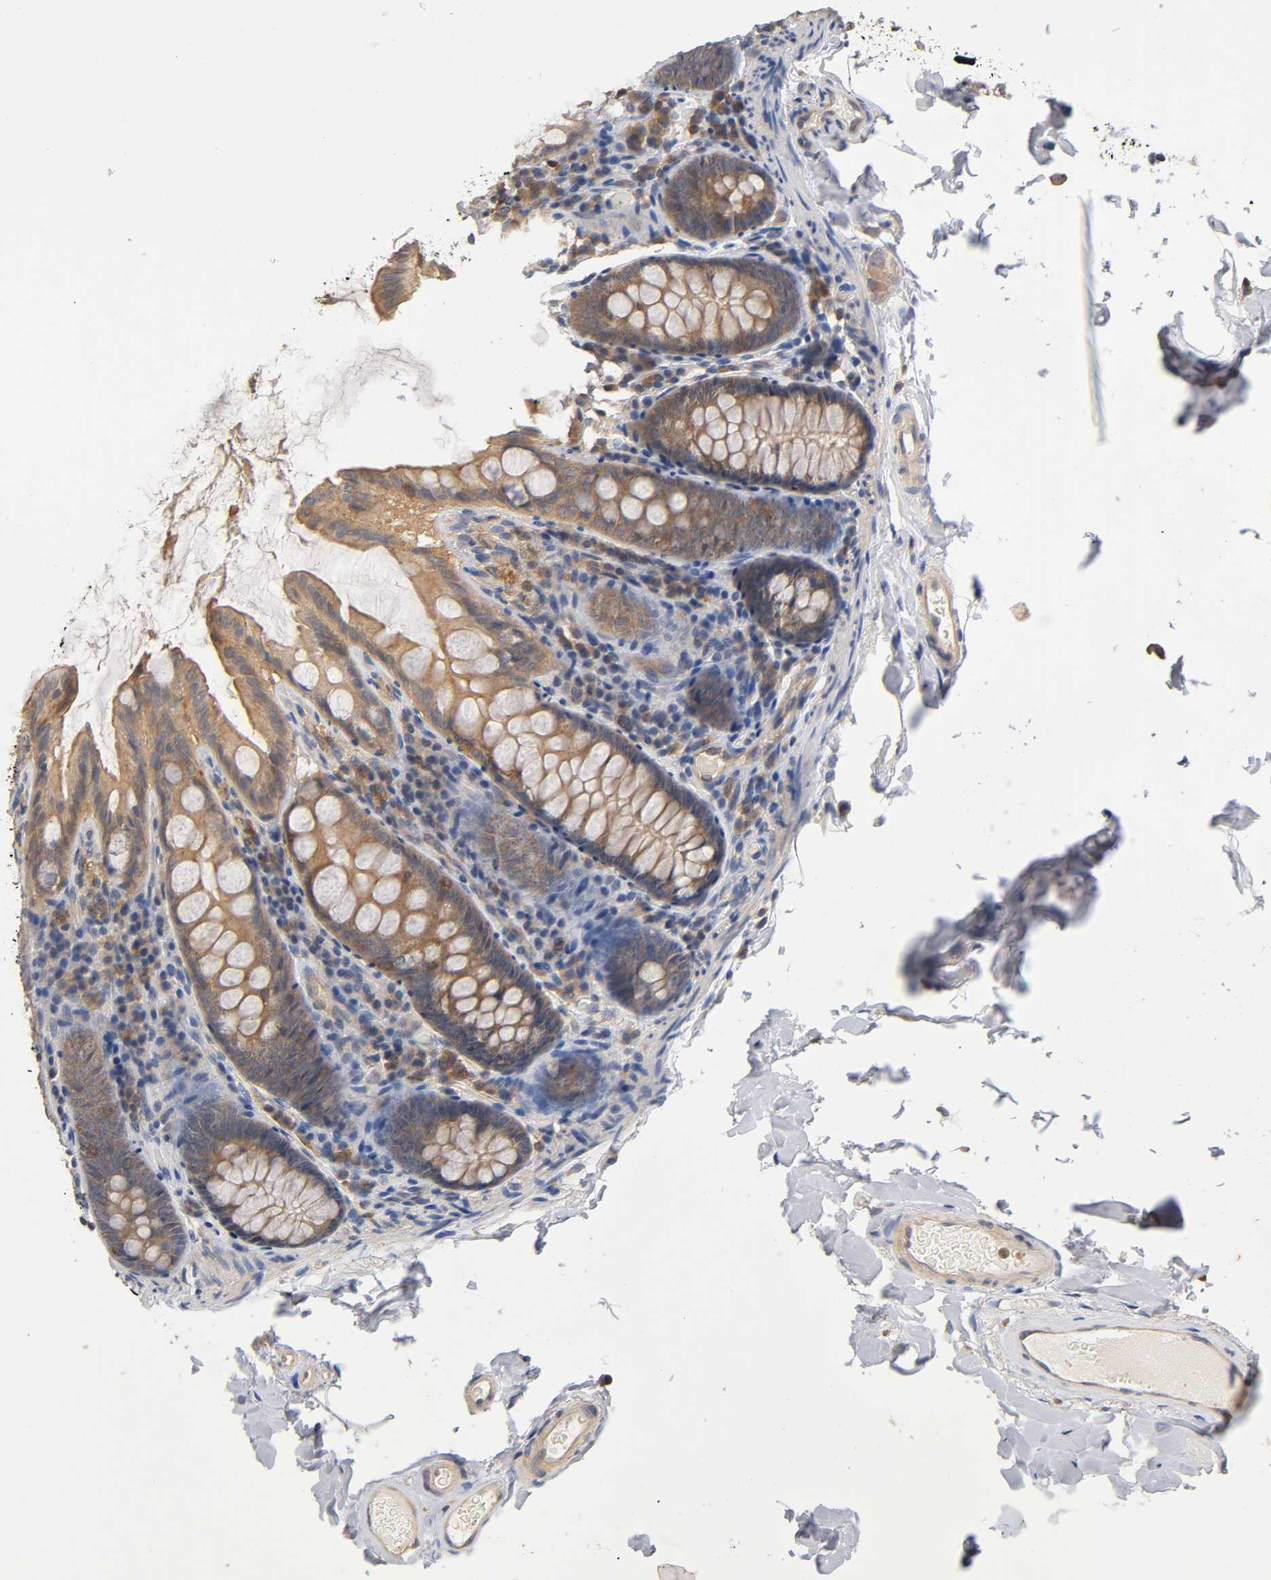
{"staining": {"intensity": "moderate", "quantity": ">75%", "location": "cytoplasmic/membranous"}, "tissue": "colon", "cell_type": "Endothelial cells", "image_type": "normal", "snomed": [{"axis": "morphology", "description": "Normal tissue, NOS"}, {"axis": "topography", "description": "Colon"}], "caption": "Colon stained for a protein displays moderate cytoplasmic/membranous positivity in endothelial cells. (brown staining indicates protein expression, while blue staining denotes nuclei).", "gene": "ACTR2", "patient": {"sex": "female", "age": 61}}